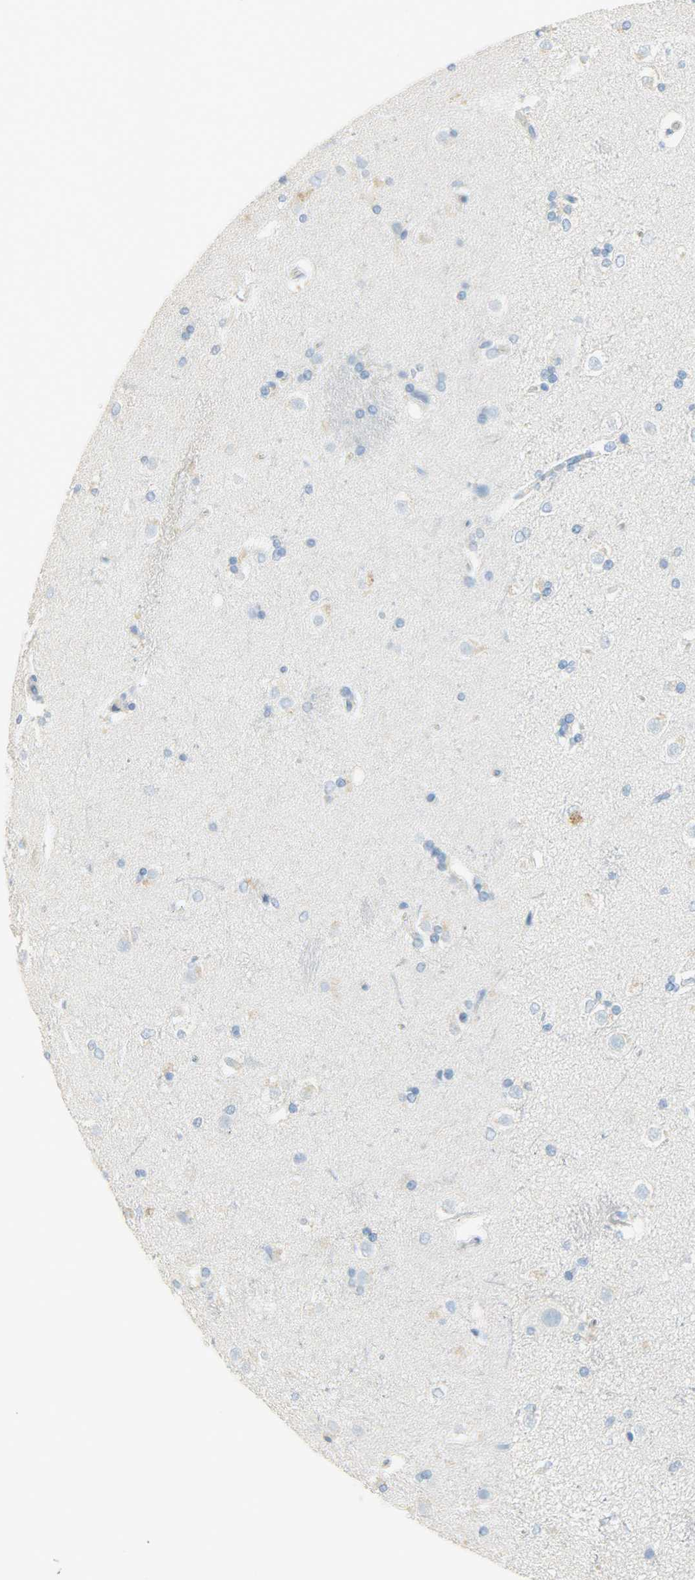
{"staining": {"intensity": "weak", "quantity": "<25%", "location": "cytoplasmic/membranous"}, "tissue": "caudate", "cell_type": "Glial cells", "image_type": "normal", "snomed": [{"axis": "morphology", "description": "Normal tissue, NOS"}, {"axis": "topography", "description": "Lateral ventricle wall"}], "caption": "This is a photomicrograph of immunohistochemistry (IHC) staining of normal caudate, which shows no positivity in glial cells.", "gene": "PROM1", "patient": {"sex": "female", "age": 19}}